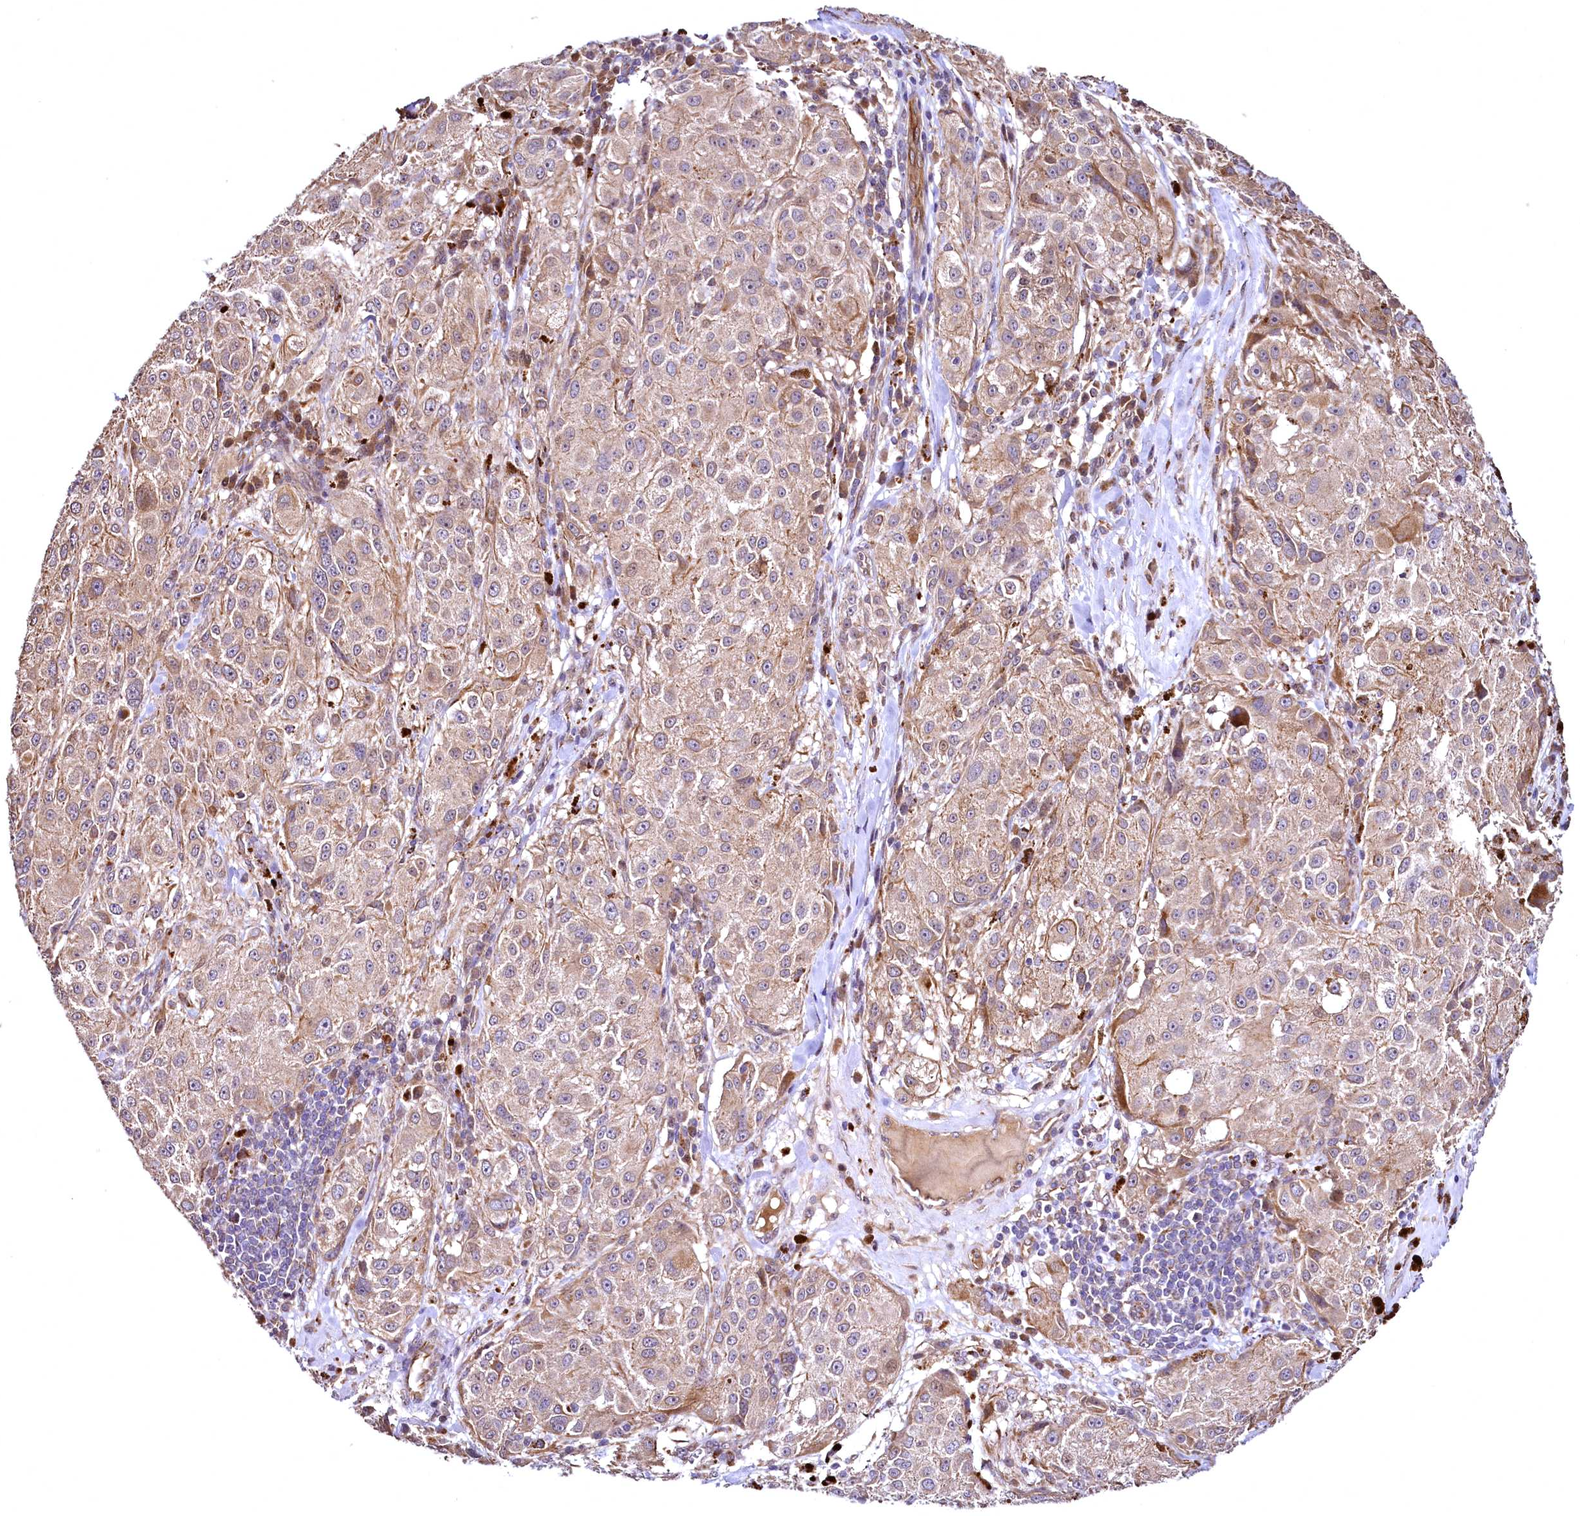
{"staining": {"intensity": "weak", "quantity": ">75%", "location": "cytoplasmic/membranous"}, "tissue": "melanoma", "cell_type": "Tumor cells", "image_type": "cancer", "snomed": [{"axis": "morphology", "description": "Necrosis, NOS"}, {"axis": "morphology", "description": "Malignant melanoma, NOS"}, {"axis": "topography", "description": "Skin"}], "caption": "IHC staining of malignant melanoma, which displays low levels of weak cytoplasmic/membranous positivity in approximately >75% of tumor cells indicating weak cytoplasmic/membranous protein expression. The staining was performed using DAB (brown) for protein detection and nuclei were counterstained in hematoxylin (blue).", "gene": "TBCEL", "patient": {"sex": "female", "age": 87}}